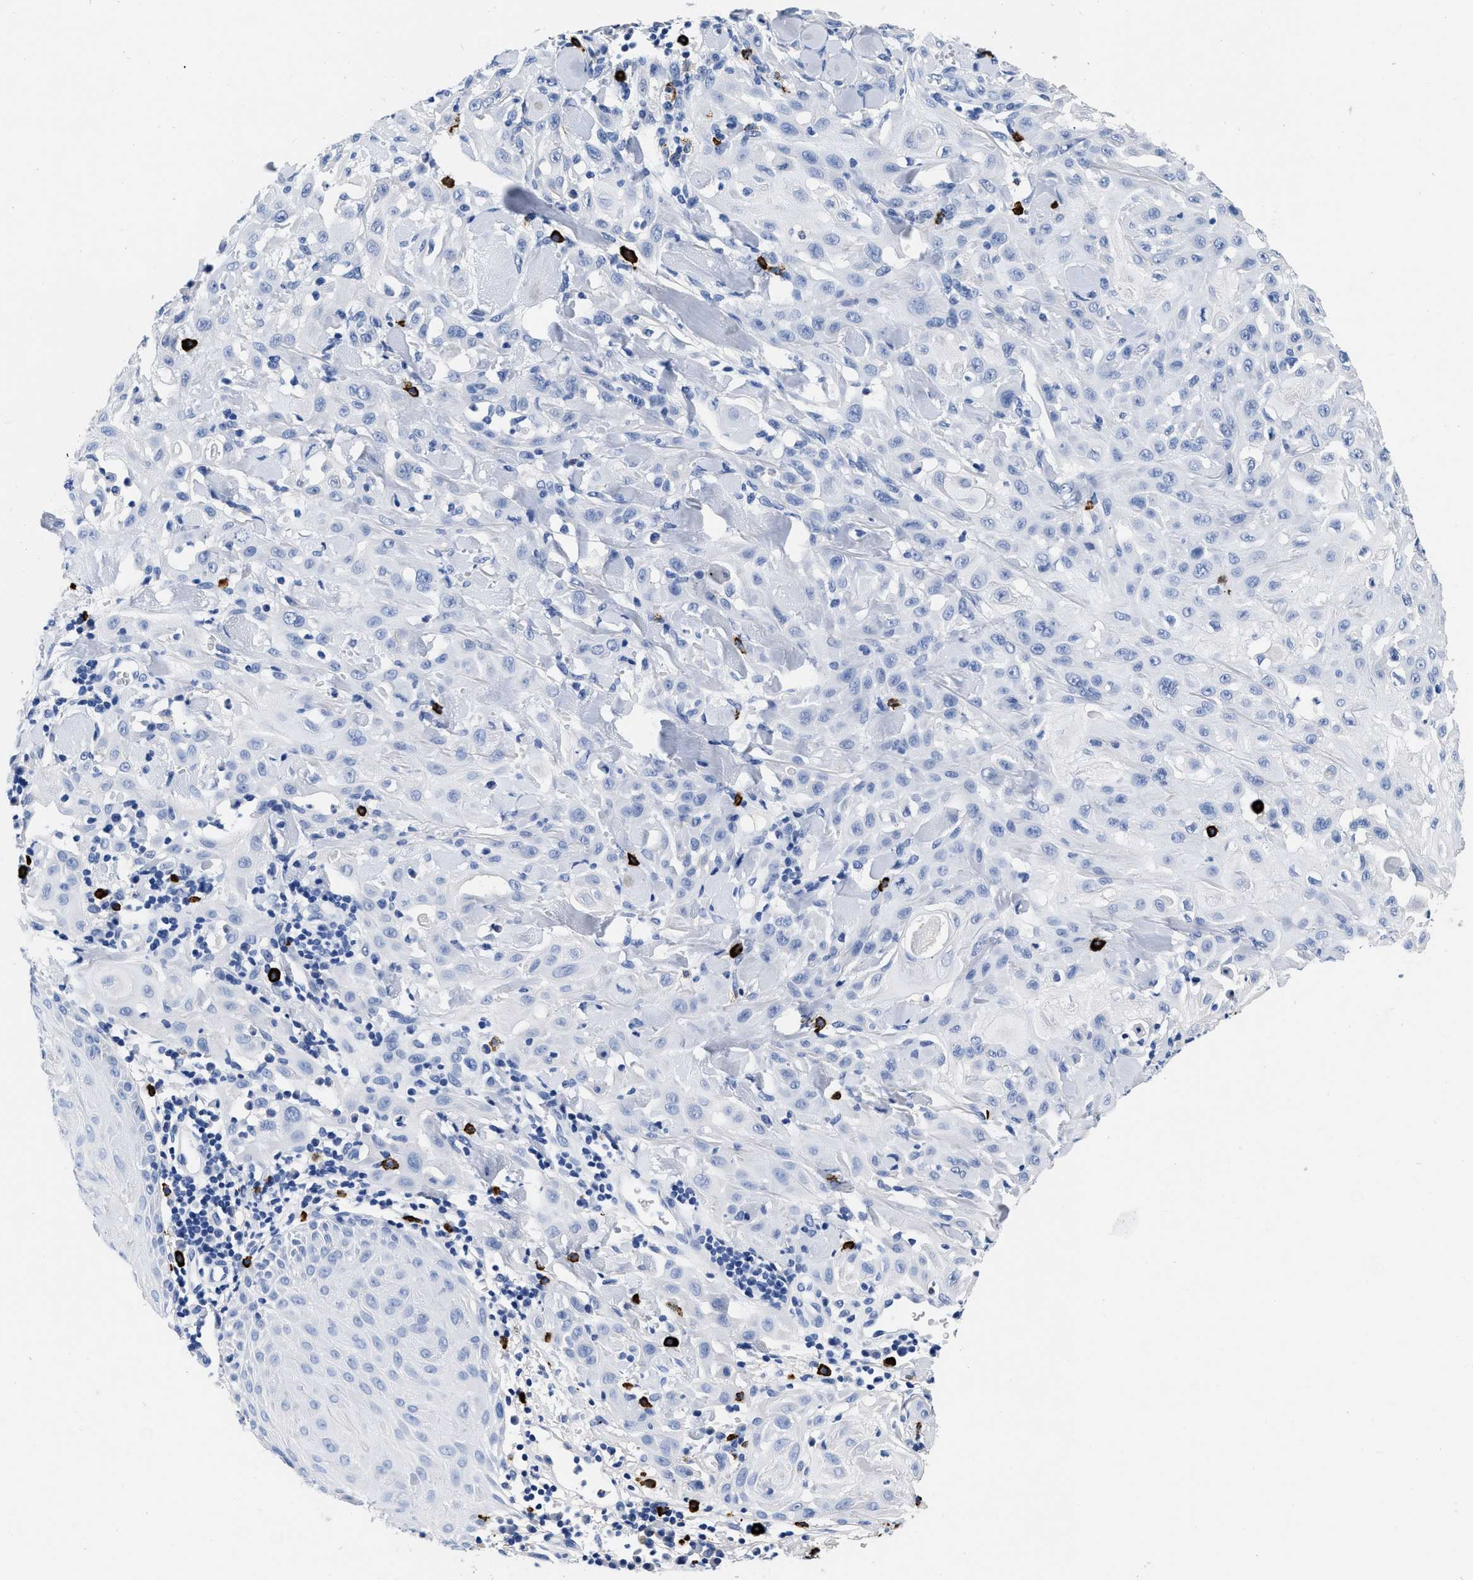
{"staining": {"intensity": "negative", "quantity": "none", "location": "none"}, "tissue": "skin cancer", "cell_type": "Tumor cells", "image_type": "cancer", "snomed": [{"axis": "morphology", "description": "Squamous cell carcinoma, NOS"}, {"axis": "topography", "description": "Skin"}], "caption": "DAB (3,3'-diaminobenzidine) immunohistochemical staining of human skin squamous cell carcinoma shows no significant positivity in tumor cells. (Brightfield microscopy of DAB IHC at high magnification).", "gene": "CER1", "patient": {"sex": "male", "age": 24}}